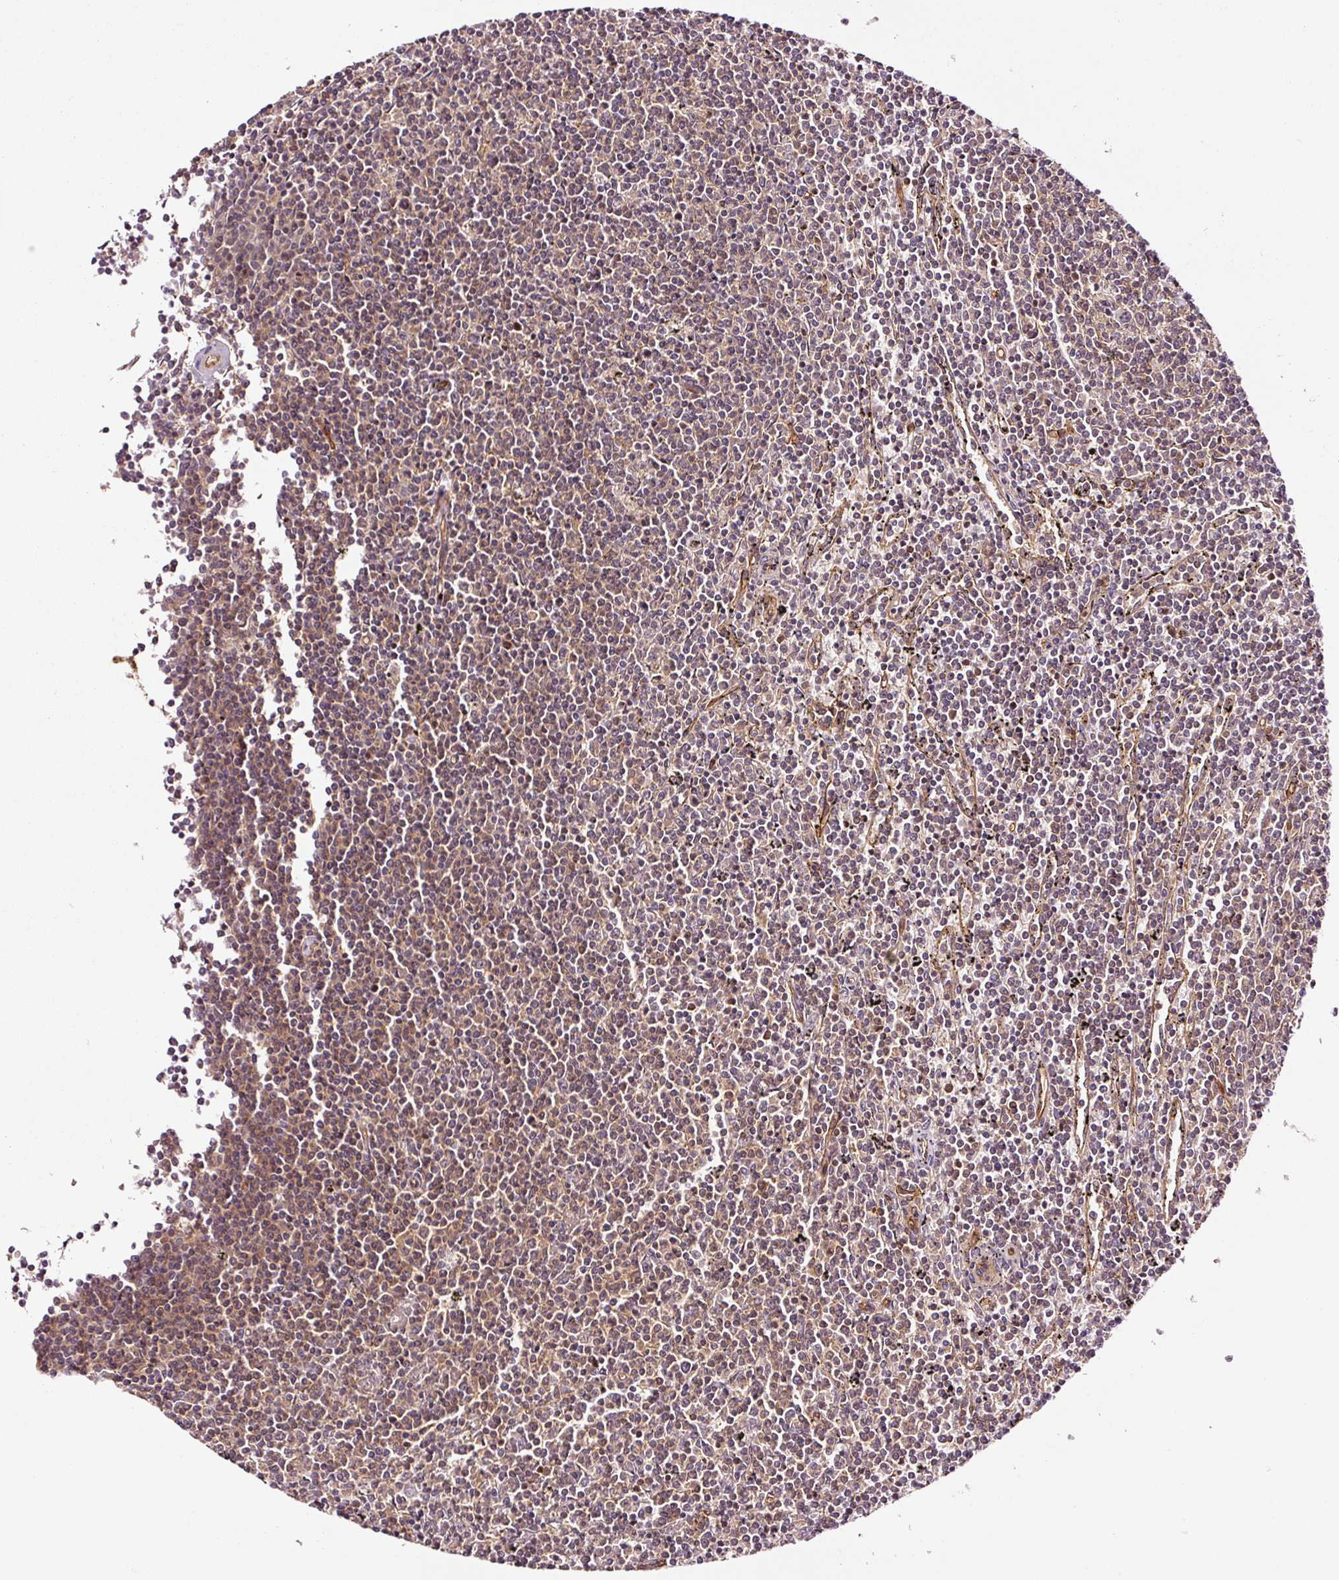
{"staining": {"intensity": "moderate", "quantity": ">75%", "location": "cytoplasmic/membranous"}, "tissue": "lymphoma", "cell_type": "Tumor cells", "image_type": "cancer", "snomed": [{"axis": "morphology", "description": "Malignant lymphoma, non-Hodgkin's type, Low grade"}, {"axis": "topography", "description": "Spleen"}], "caption": "Malignant lymphoma, non-Hodgkin's type (low-grade) stained with a protein marker exhibits moderate staining in tumor cells.", "gene": "METAP1", "patient": {"sex": "female", "age": 50}}